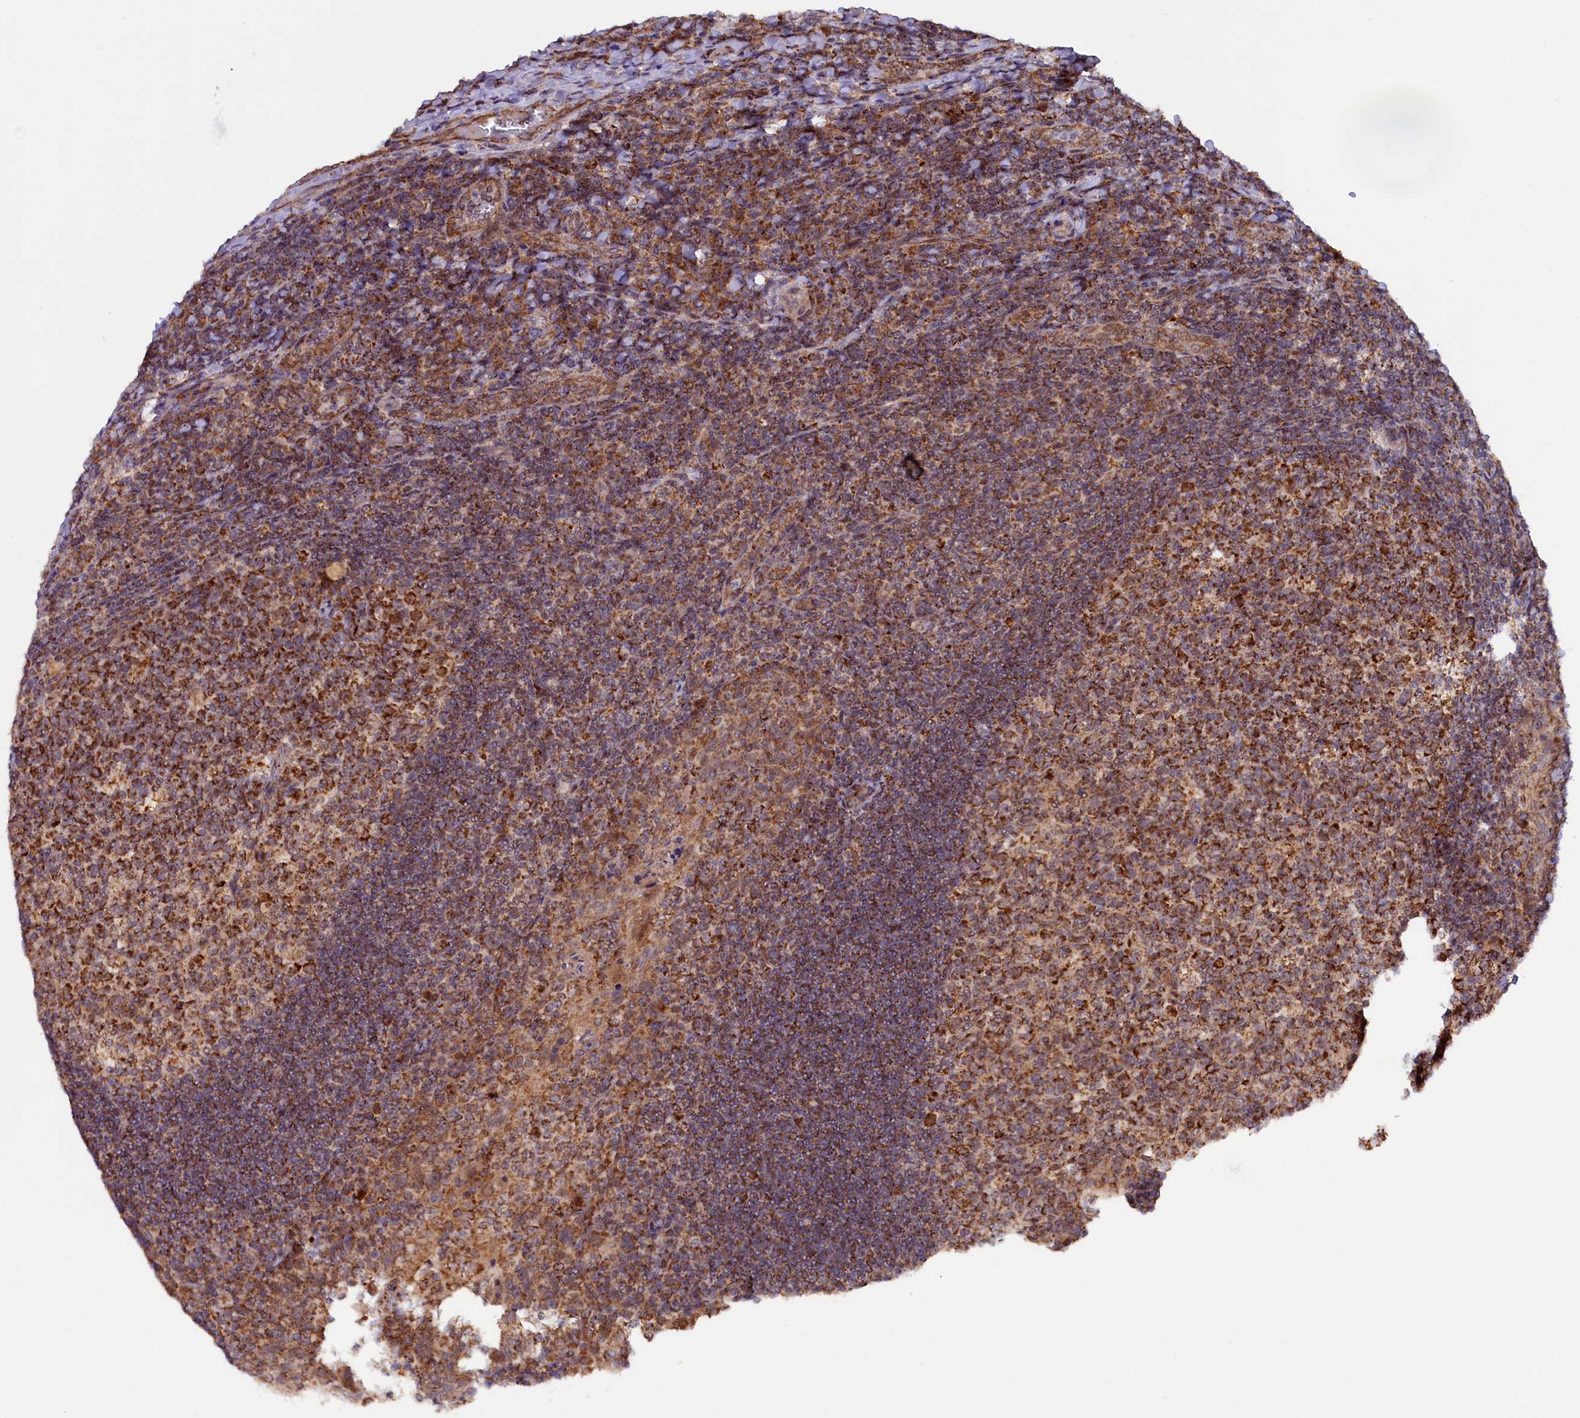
{"staining": {"intensity": "strong", "quantity": ">75%", "location": "cytoplasmic/membranous"}, "tissue": "tonsil", "cell_type": "Germinal center cells", "image_type": "normal", "snomed": [{"axis": "morphology", "description": "Normal tissue, NOS"}, {"axis": "topography", "description": "Tonsil"}], "caption": "Approximately >75% of germinal center cells in benign tonsil show strong cytoplasmic/membranous protein positivity as visualized by brown immunohistochemical staining.", "gene": "DUS3L", "patient": {"sex": "male", "age": 17}}